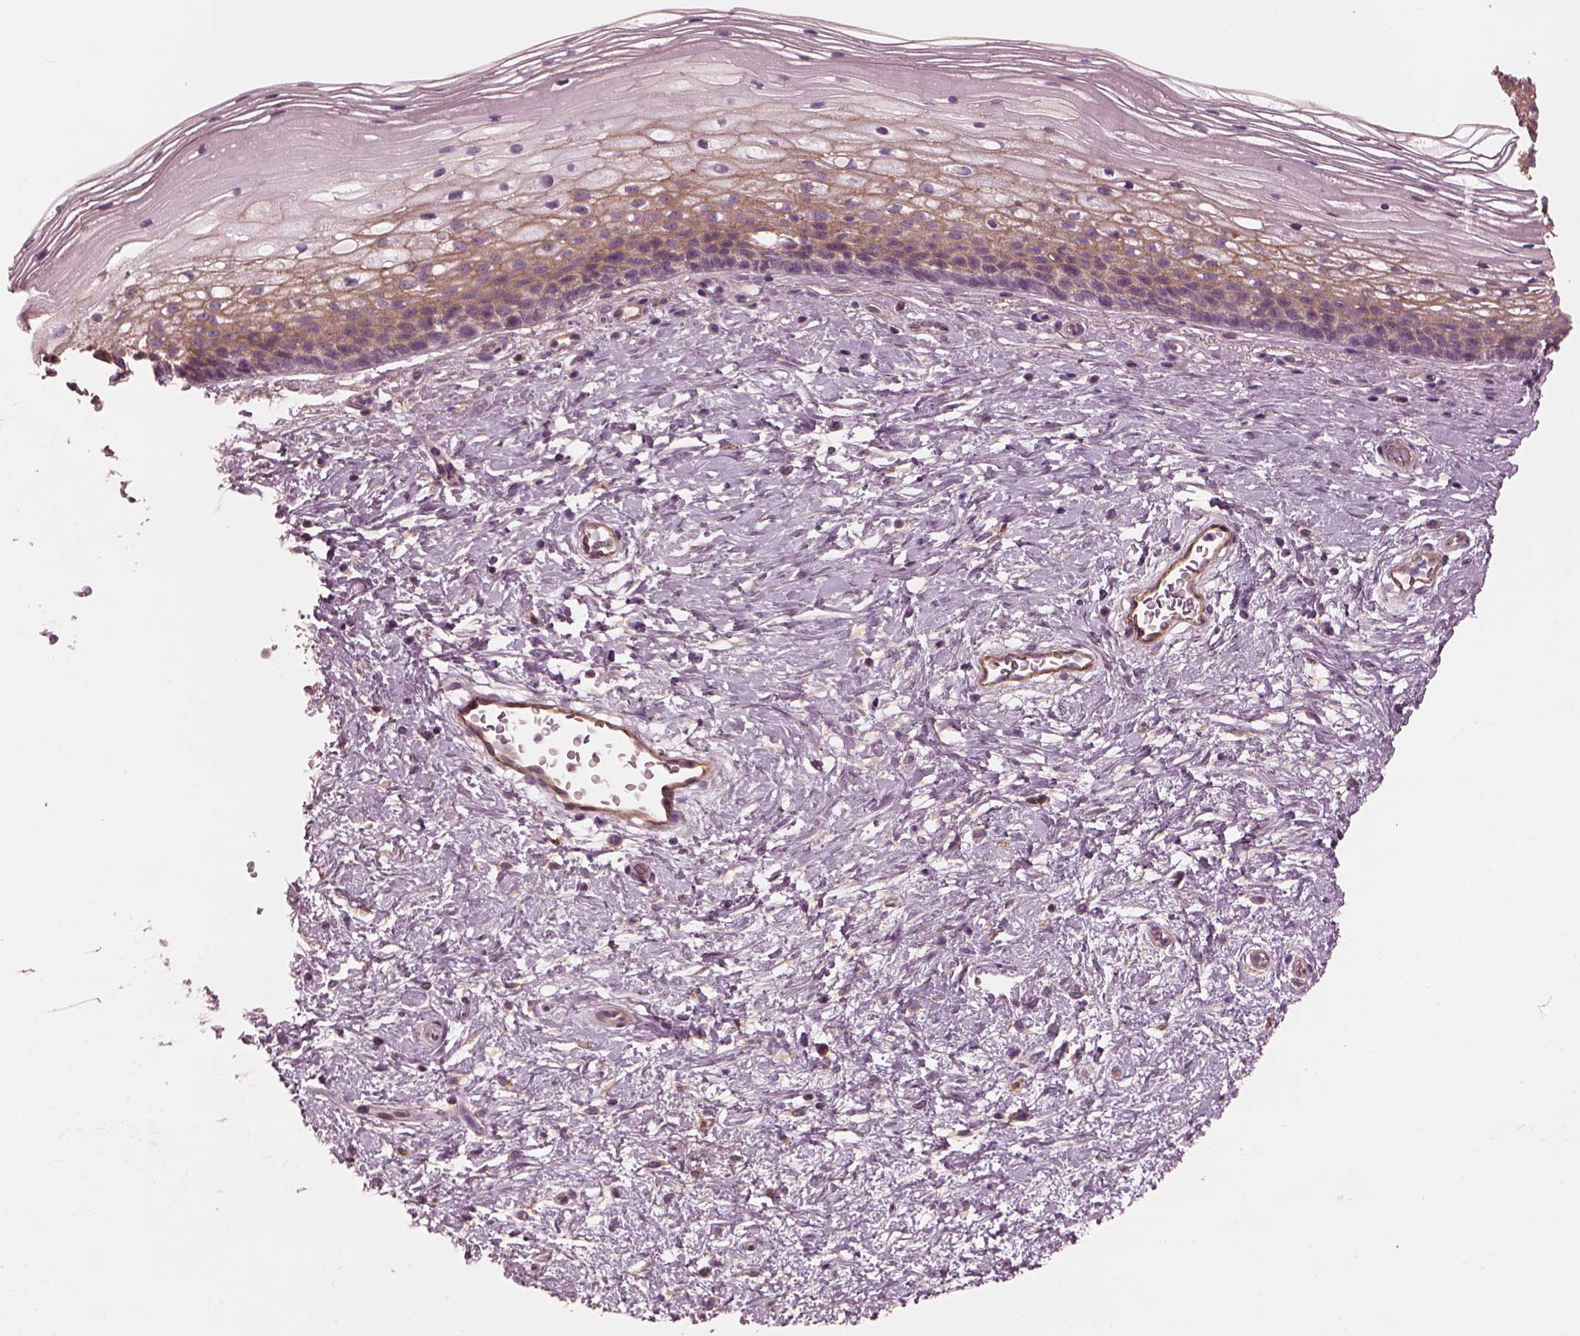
{"staining": {"intensity": "moderate", "quantity": ">75%", "location": "cytoplasmic/membranous"}, "tissue": "cervix", "cell_type": "Glandular cells", "image_type": "normal", "snomed": [{"axis": "morphology", "description": "Normal tissue, NOS"}, {"axis": "topography", "description": "Cervix"}], "caption": "Brown immunohistochemical staining in unremarkable human cervix shows moderate cytoplasmic/membranous expression in approximately >75% of glandular cells. The protein of interest is stained brown, and the nuclei are stained in blue (DAB IHC with brightfield microscopy, high magnification).", "gene": "ELAPOR1", "patient": {"sex": "female", "age": 34}}